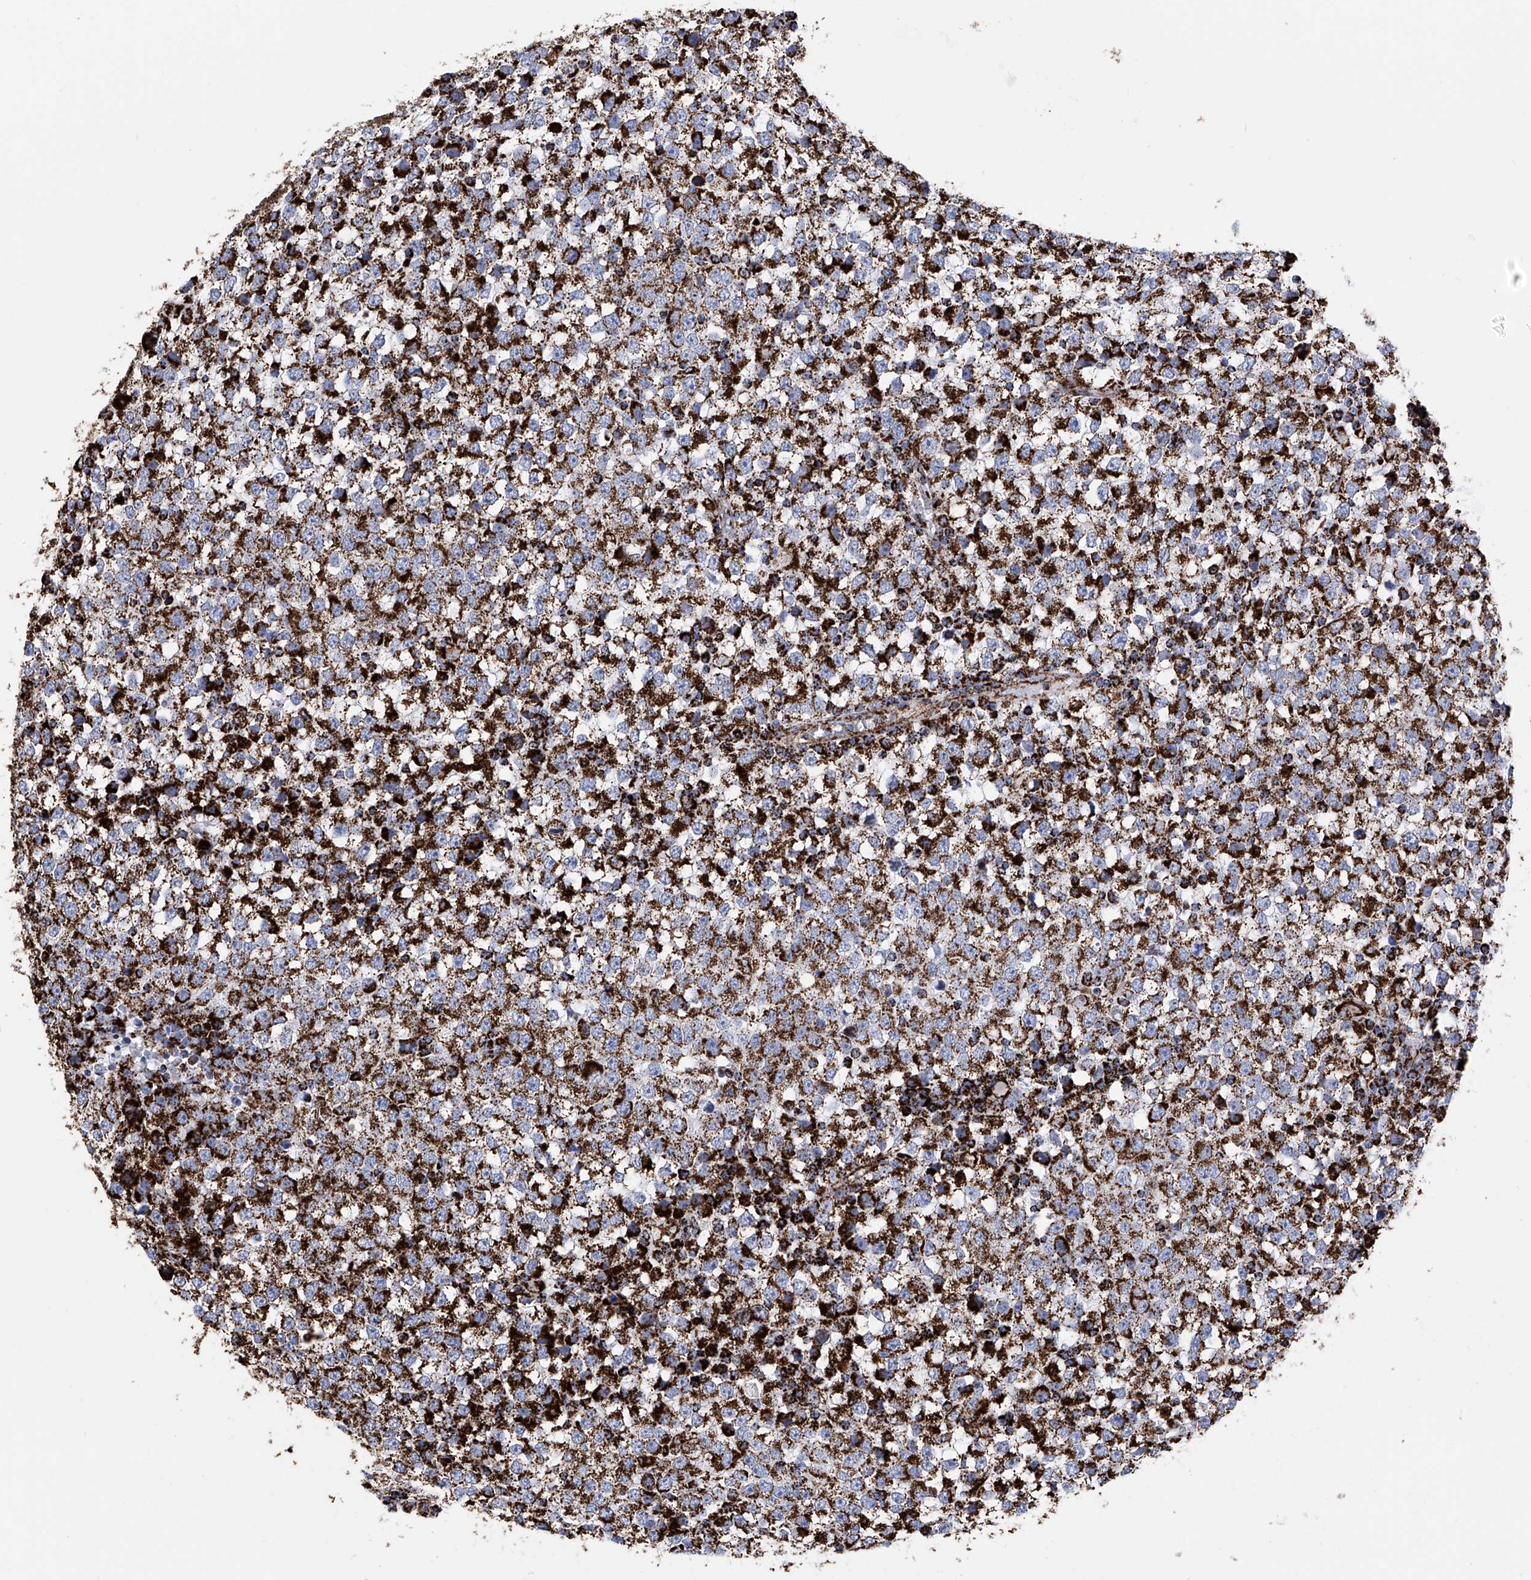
{"staining": {"intensity": "strong", "quantity": ">75%", "location": "cytoplasmic/membranous"}, "tissue": "testis cancer", "cell_type": "Tumor cells", "image_type": "cancer", "snomed": [{"axis": "morphology", "description": "Seminoma, NOS"}, {"axis": "topography", "description": "Testis"}], "caption": "Testis cancer (seminoma) stained with DAB immunohistochemistry displays high levels of strong cytoplasmic/membranous staining in approximately >75% of tumor cells.", "gene": "ATP5PF", "patient": {"sex": "male", "age": 65}}